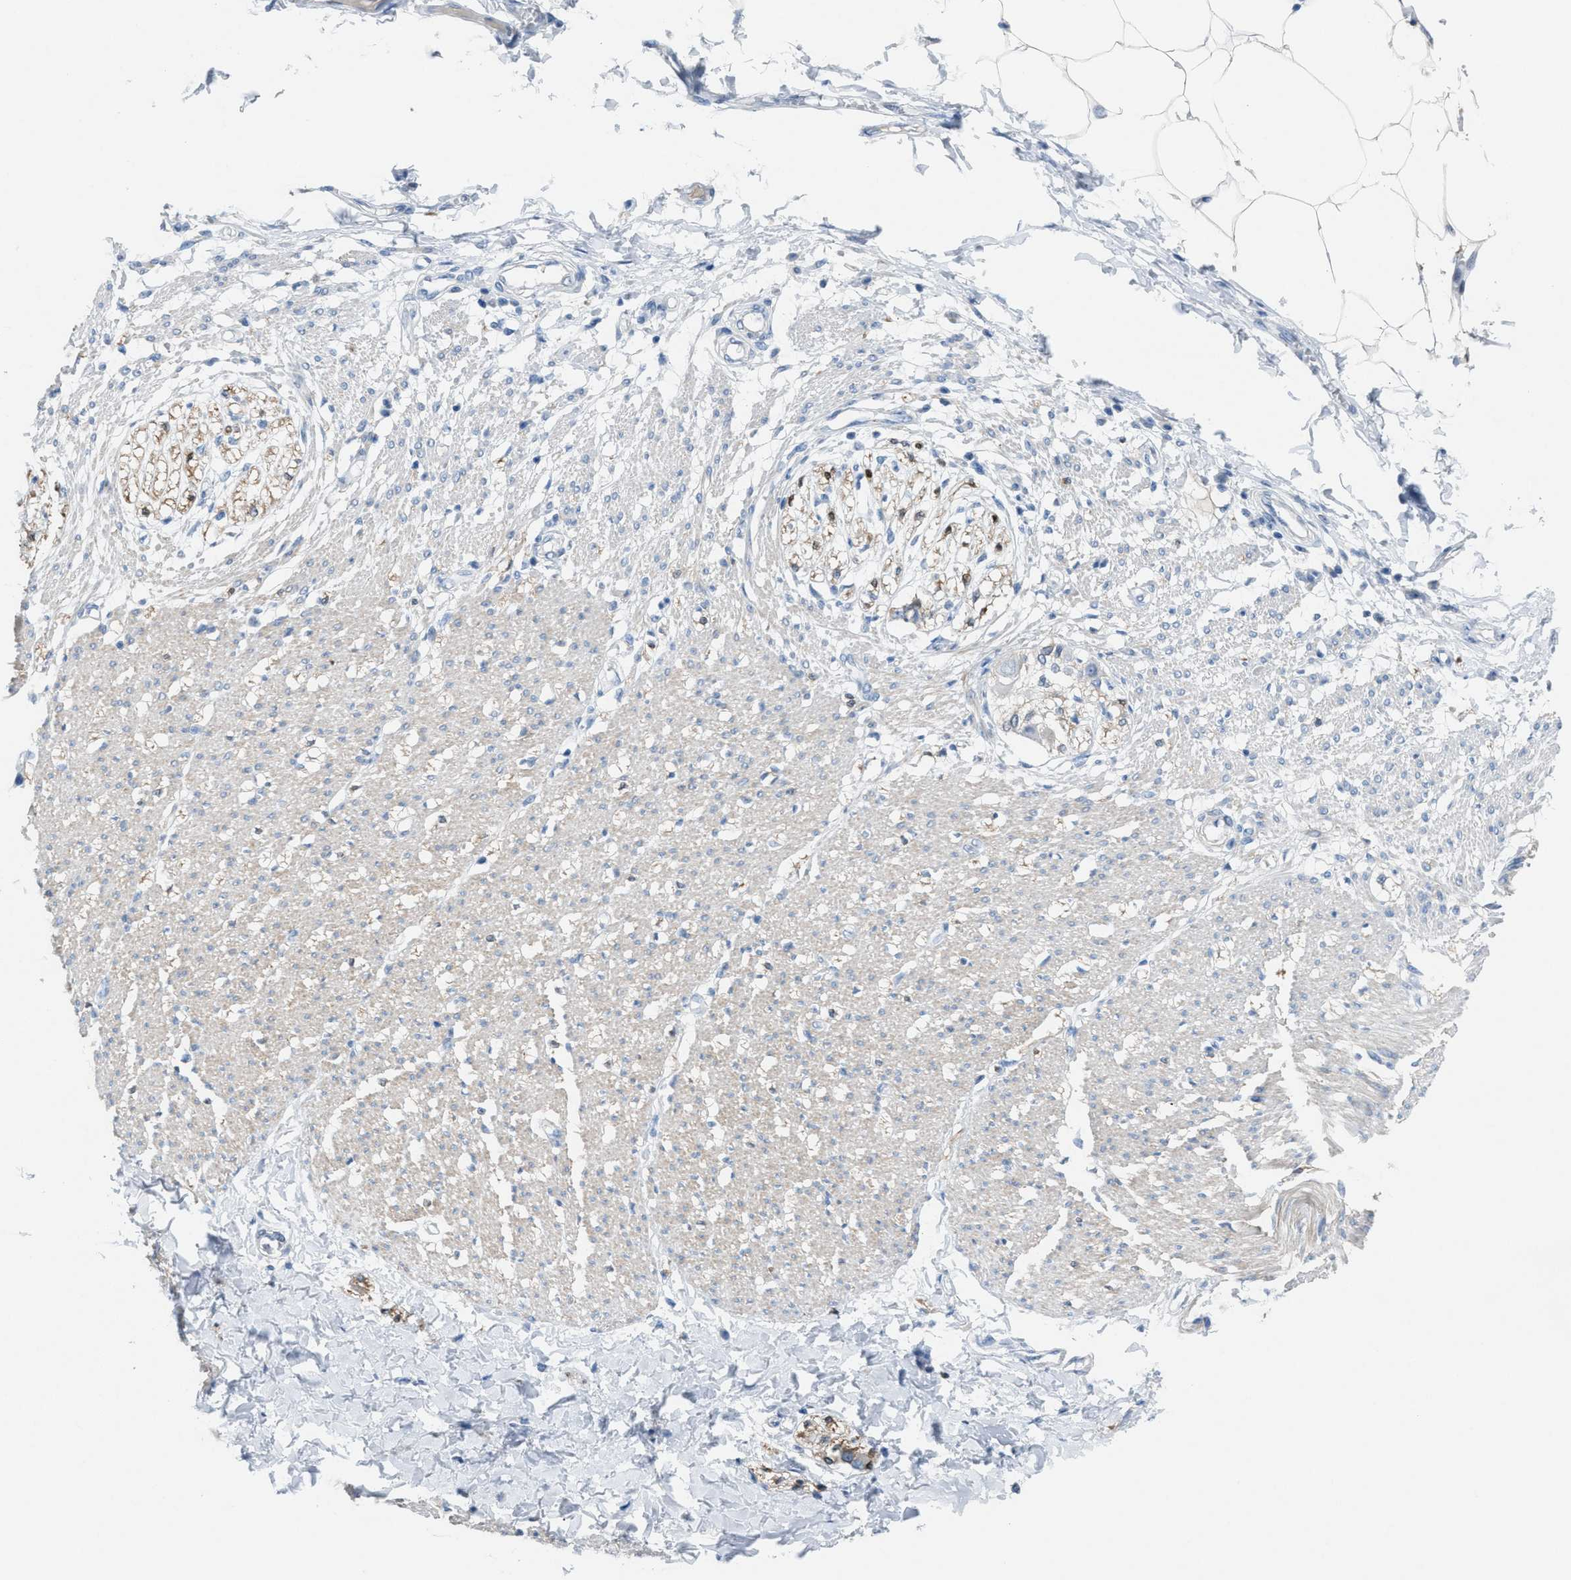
{"staining": {"intensity": "moderate", "quantity": "<25%", "location": "cytoplasmic/membranous"}, "tissue": "smooth muscle", "cell_type": "Smooth muscle cells", "image_type": "normal", "snomed": [{"axis": "morphology", "description": "Normal tissue, NOS"}, {"axis": "morphology", "description": "Adenocarcinoma, NOS"}, {"axis": "topography", "description": "Colon"}, {"axis": "topography", "description": "Peripheral nerve tissue"}], "caption": "There is low levels of moderate cytoplasmic/membranous staining in smooth muscle cells of benign smooth muscle, as demonstrated by immunohistochemical staining (brown color).", "gene": "ASPA", "patient": {"sex": "male", "age": 14}}